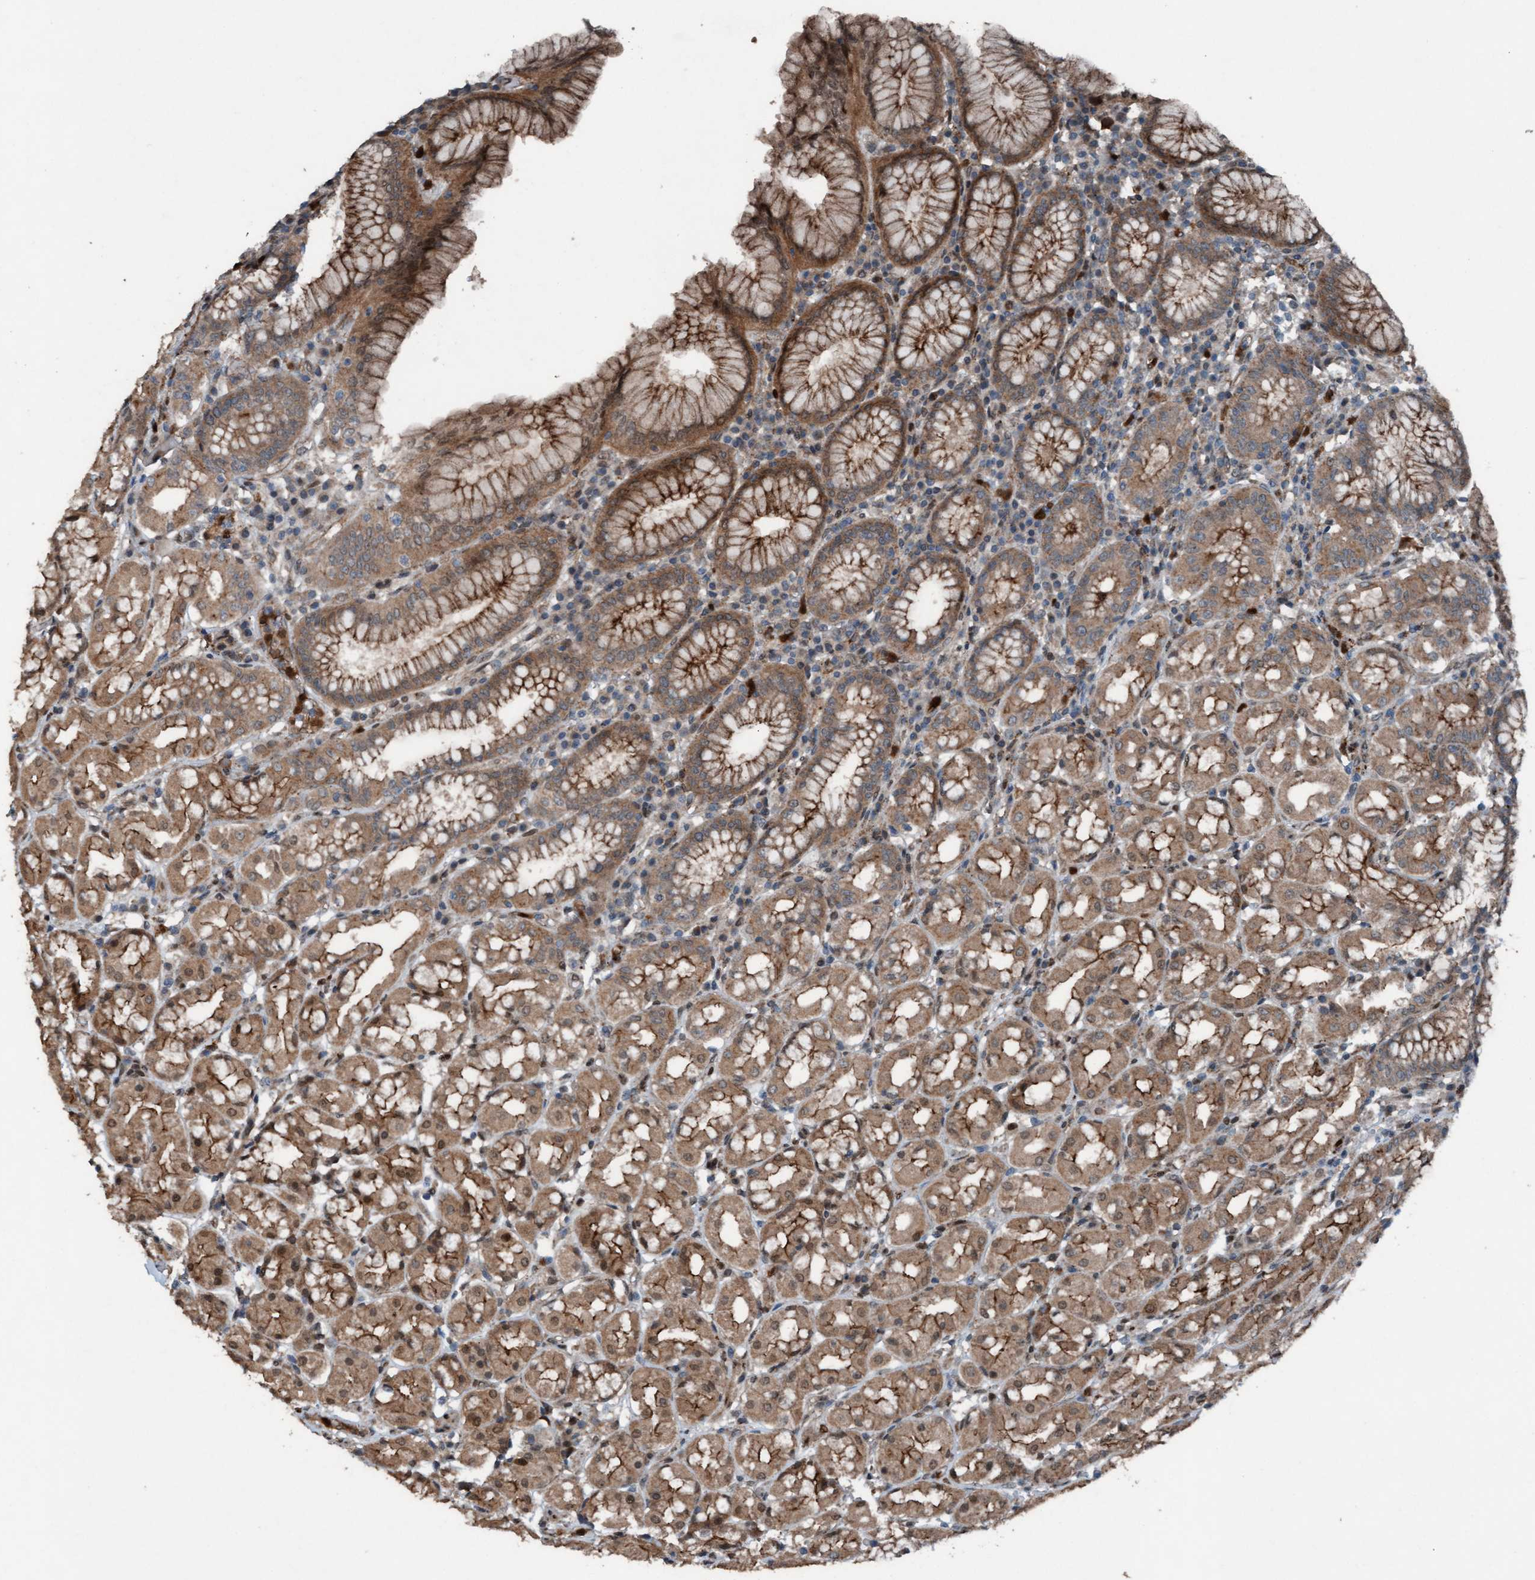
{"staining": {"intensity": "moderate", "quantity": ">75%", "location": "cytoplasmic/membranous"}, "tissue": "stomach", "cell_type": "Glandular cells", "image_type": "normal", "snomed": [{"axis": "morphology", "description": "Normal tissue, NOS"}, {"axis": "topography", "description": "Stomach"}, {"axis": "topography", "description": "Stomach, lower"}], "caption": "Stomach was stained to show a protein in brown. There is medium levels of moderate cytoplasmic/membranous positivity in about >75% of glandular cells. The staining was performed using DAB, with brown indicating positive protein expression. Nuclei are stained blue with hematoxylin.", "gene": "PLXNB2", "patient": {"sex": "female", "age": 56}}